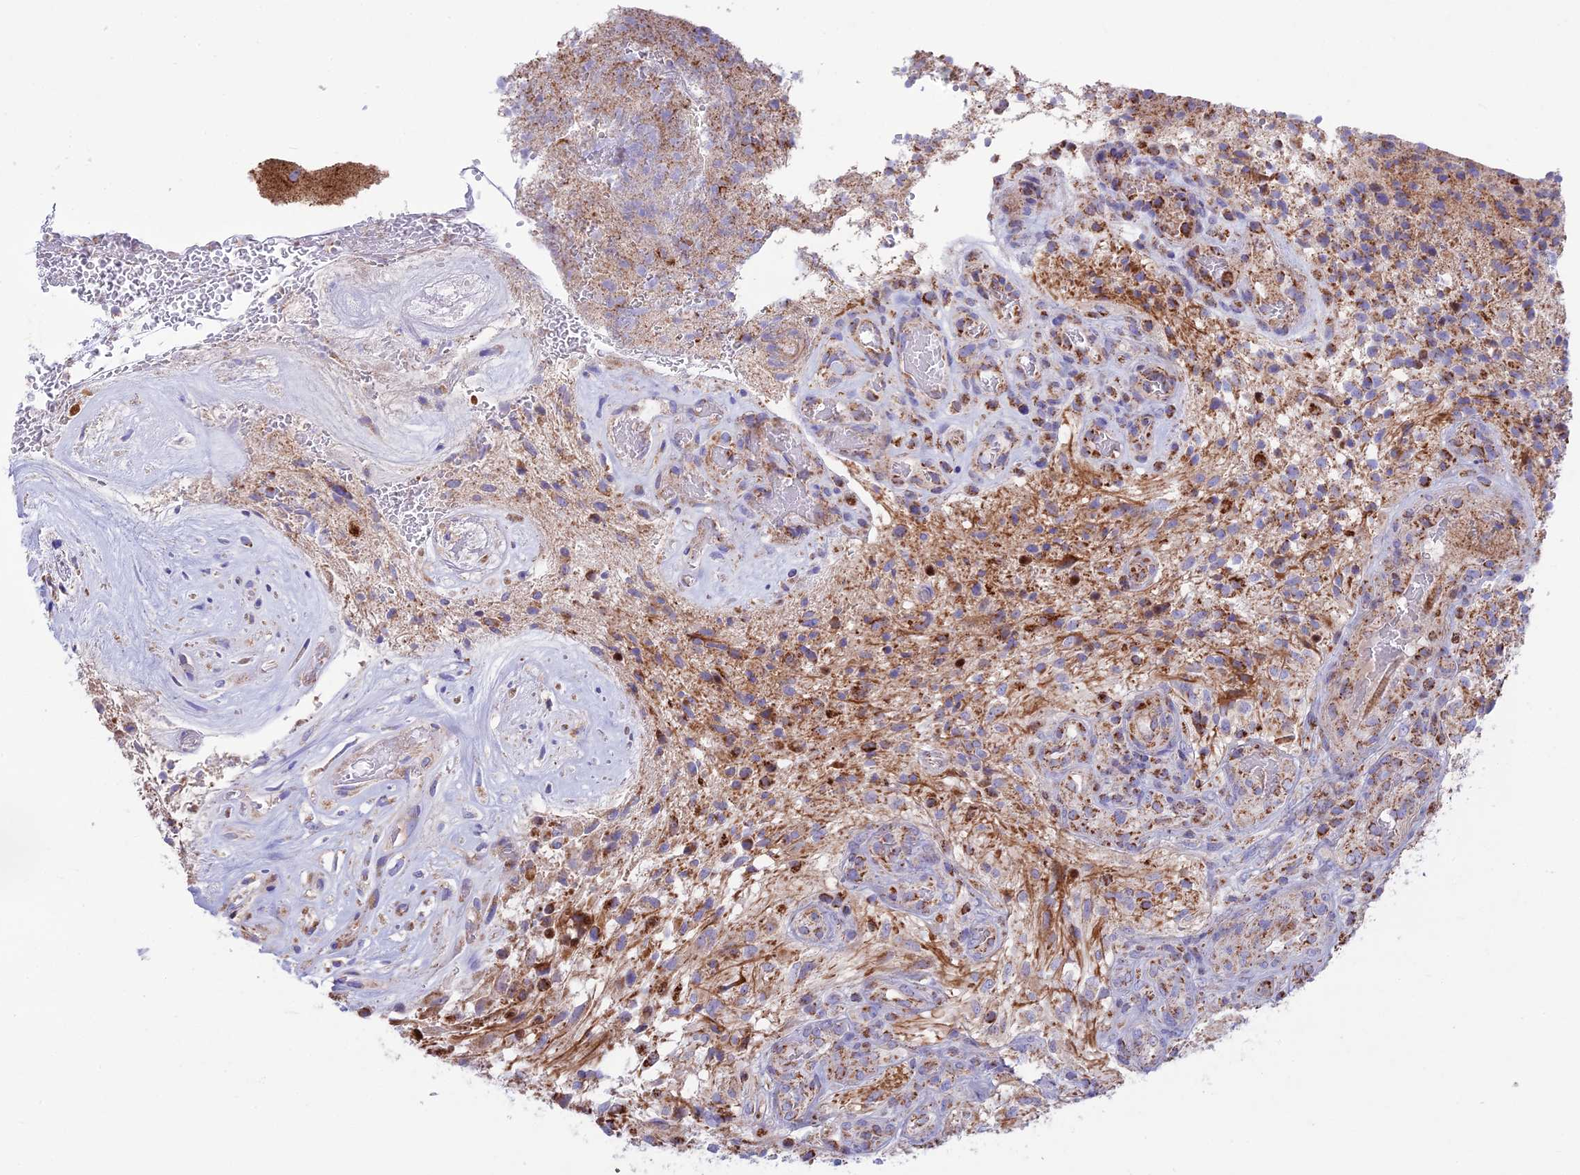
{"staining": {"intensity": "moderate", "quantity": "<25%", "location": "cytoplasmic/membranous"}, "tissue": "glioma", "cell_type": "Tumor cells", "image_type": "cancer", "snomed": [{"axis": "morphology", "description": "Glioma, malignant, High grade"}, {"axis": "topography", "description": "Brain"}], "caption": "Human glioma stained for a protein (brown) exhibits moderate cytoplasmic/membranous positive expression in about <25% of tumor cells.", "gene": "CS", "patient": {"sex": "male", "age": 56}}